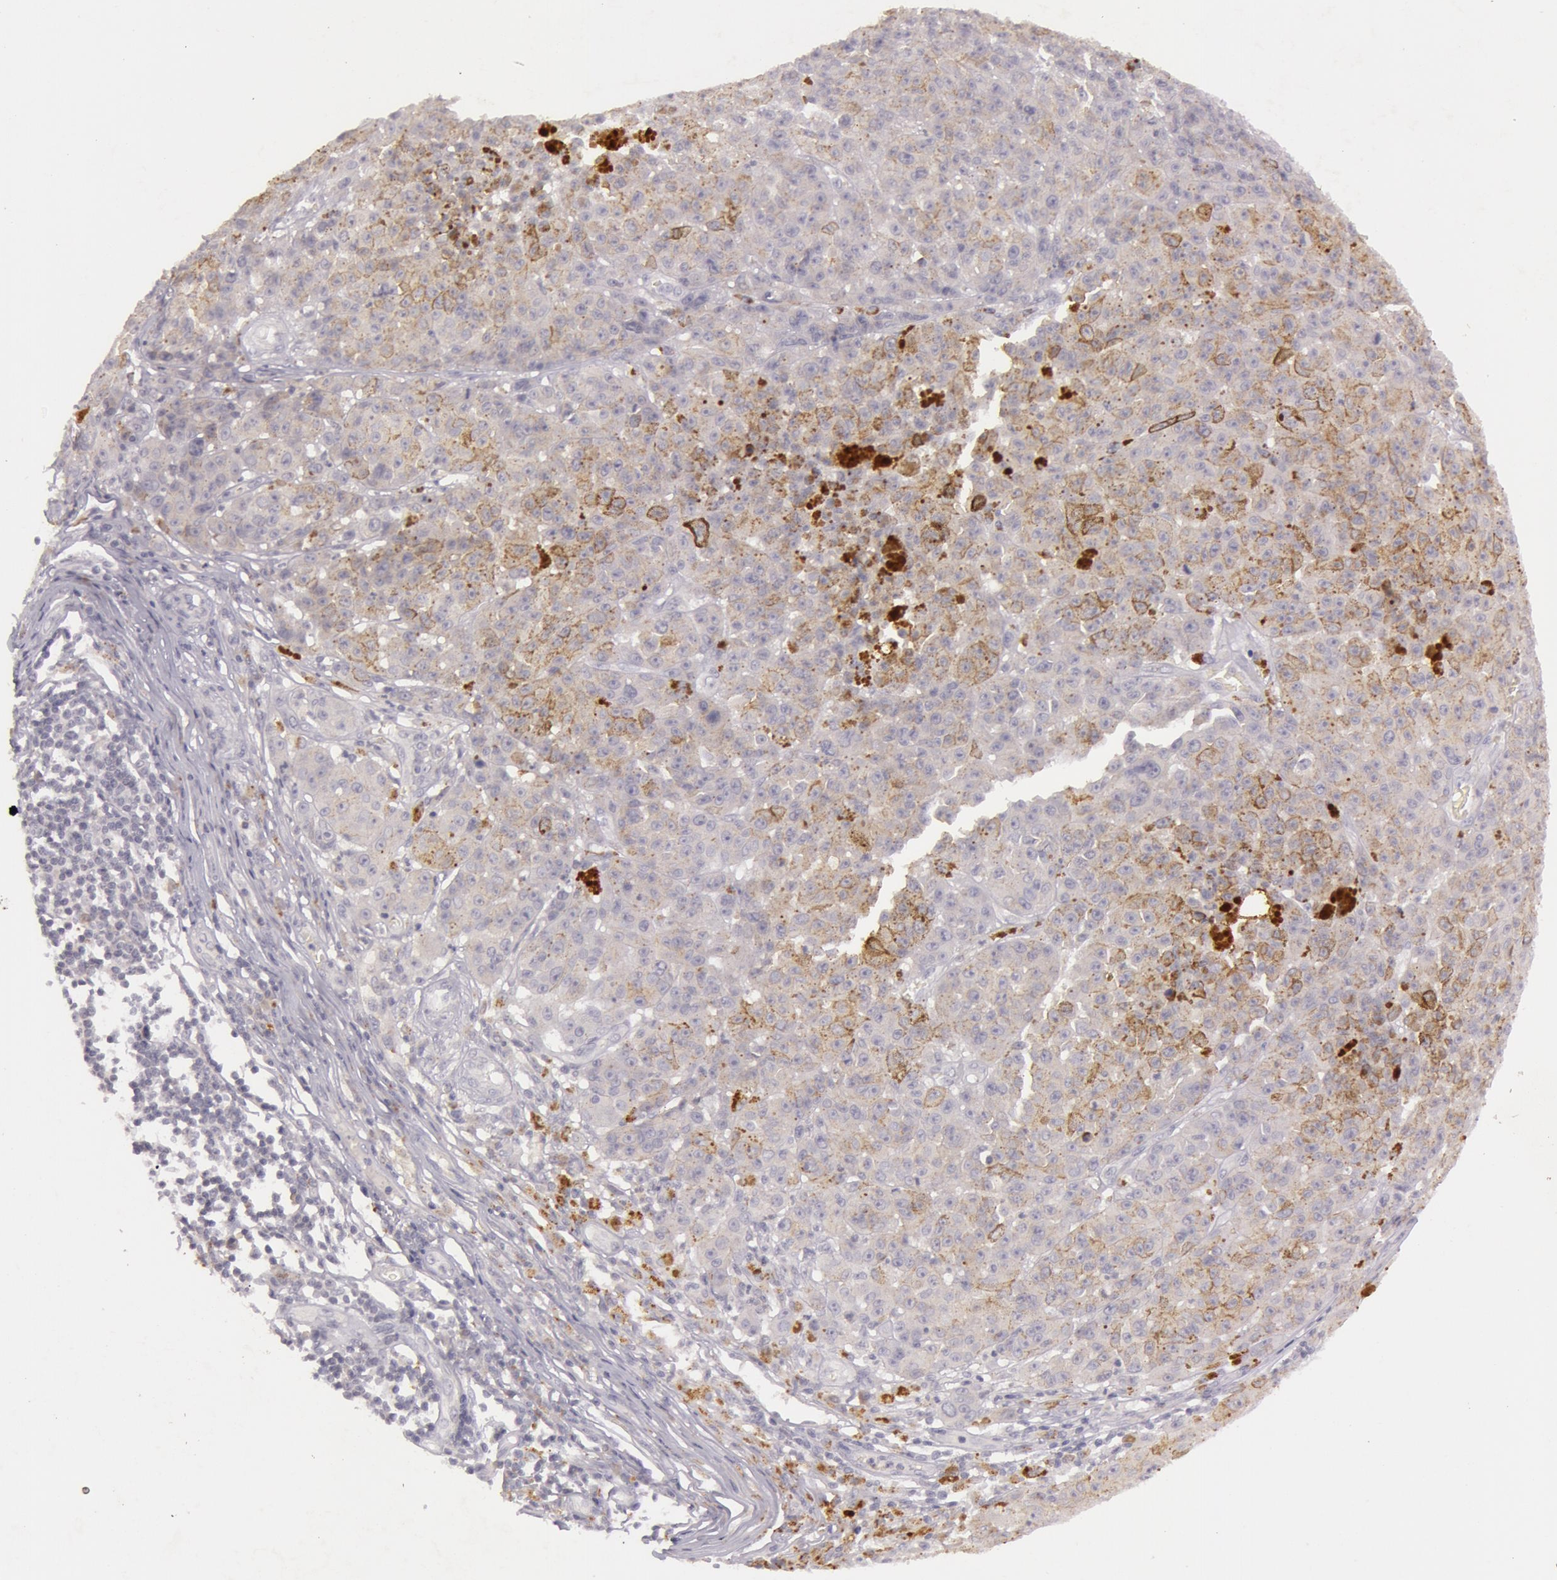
{"staining": {"intensity": "moderate", "quantity": "25%-75%", "location": "cytoplasmic/membranous"}, "tissue": "melanoma", "cell_type": "Tumor cells", "image_type": "cancer", "snomed": [{"axis": "morphology", "description": "Malignant melanoma, NOS"}, {"axis": "topography", "description": "Skin"}], "caption": "High-power microscopy captured an immunohistochemistry image of malignant melanoma, revealing moderate cytoplasmic/membranous positivity in approximately 25%-75% of tumor cells.", "gene": "MXRA5", "patient": {"sex": "male", "age": 64}}